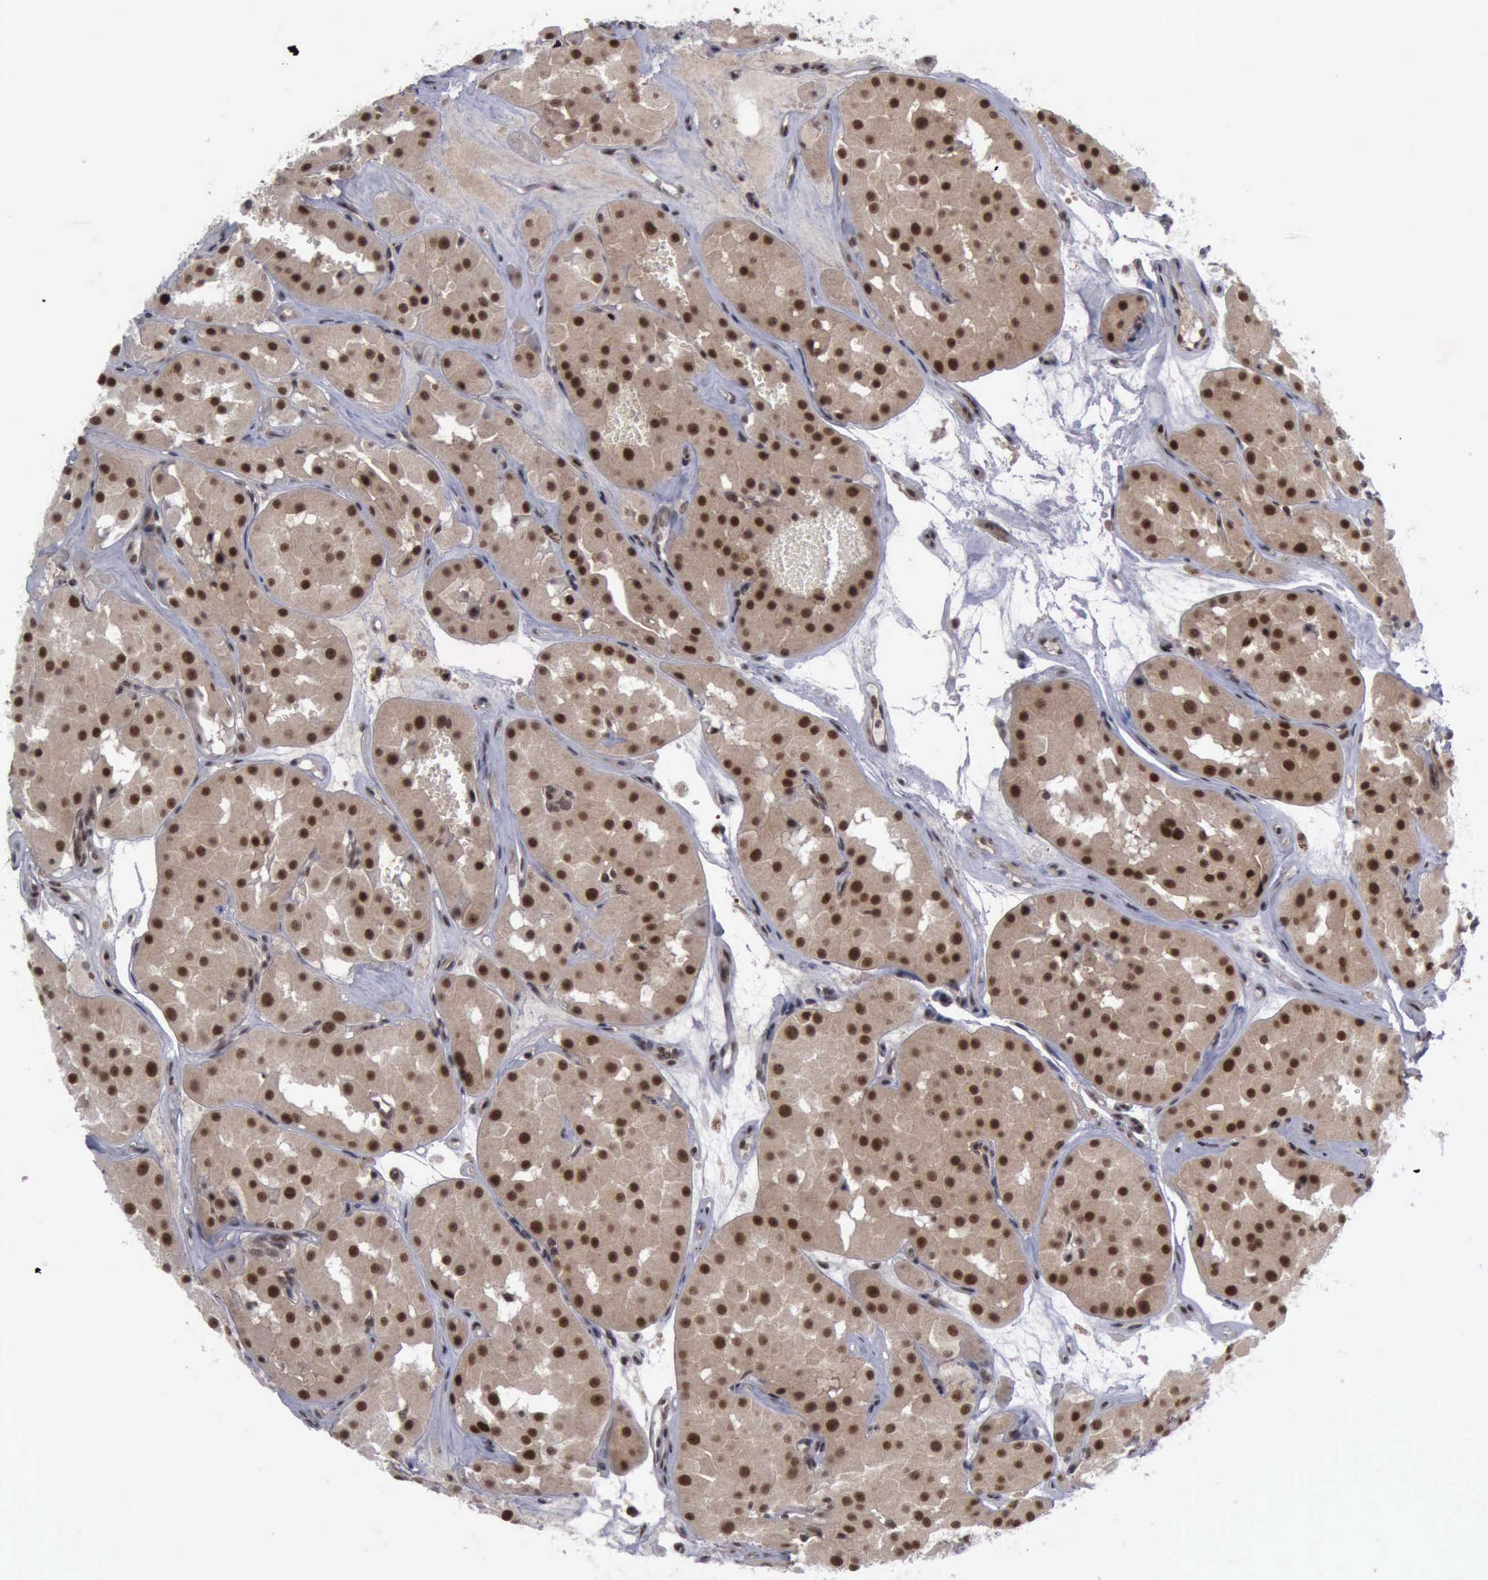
{"staining": {"intensity": "moderate", "quantity": ">75%", "location": "cytoplasmic/membranous,nuclear"}, "tissue": "renal cancer", "cell_type": "Tumor cells", "image_type": "cancer", "snomed": [{"axis": "morphology", "description": "Adenocarcinoma, uncertain malignant potential"}, {"axis": "topography", "description": "Kidney"}], "caption": "Renal cancer (adenocarcinoma,  uncertain malignant potential) was stained to show a protein in brown. There is medium levels of moderate cytoplasmic/membranous and nuclear positivity in approximately >75% of tumor cells. Nuclei are stained in blue.", "gene": "ATM", "patient": {"sex": "male", "age": 63}}